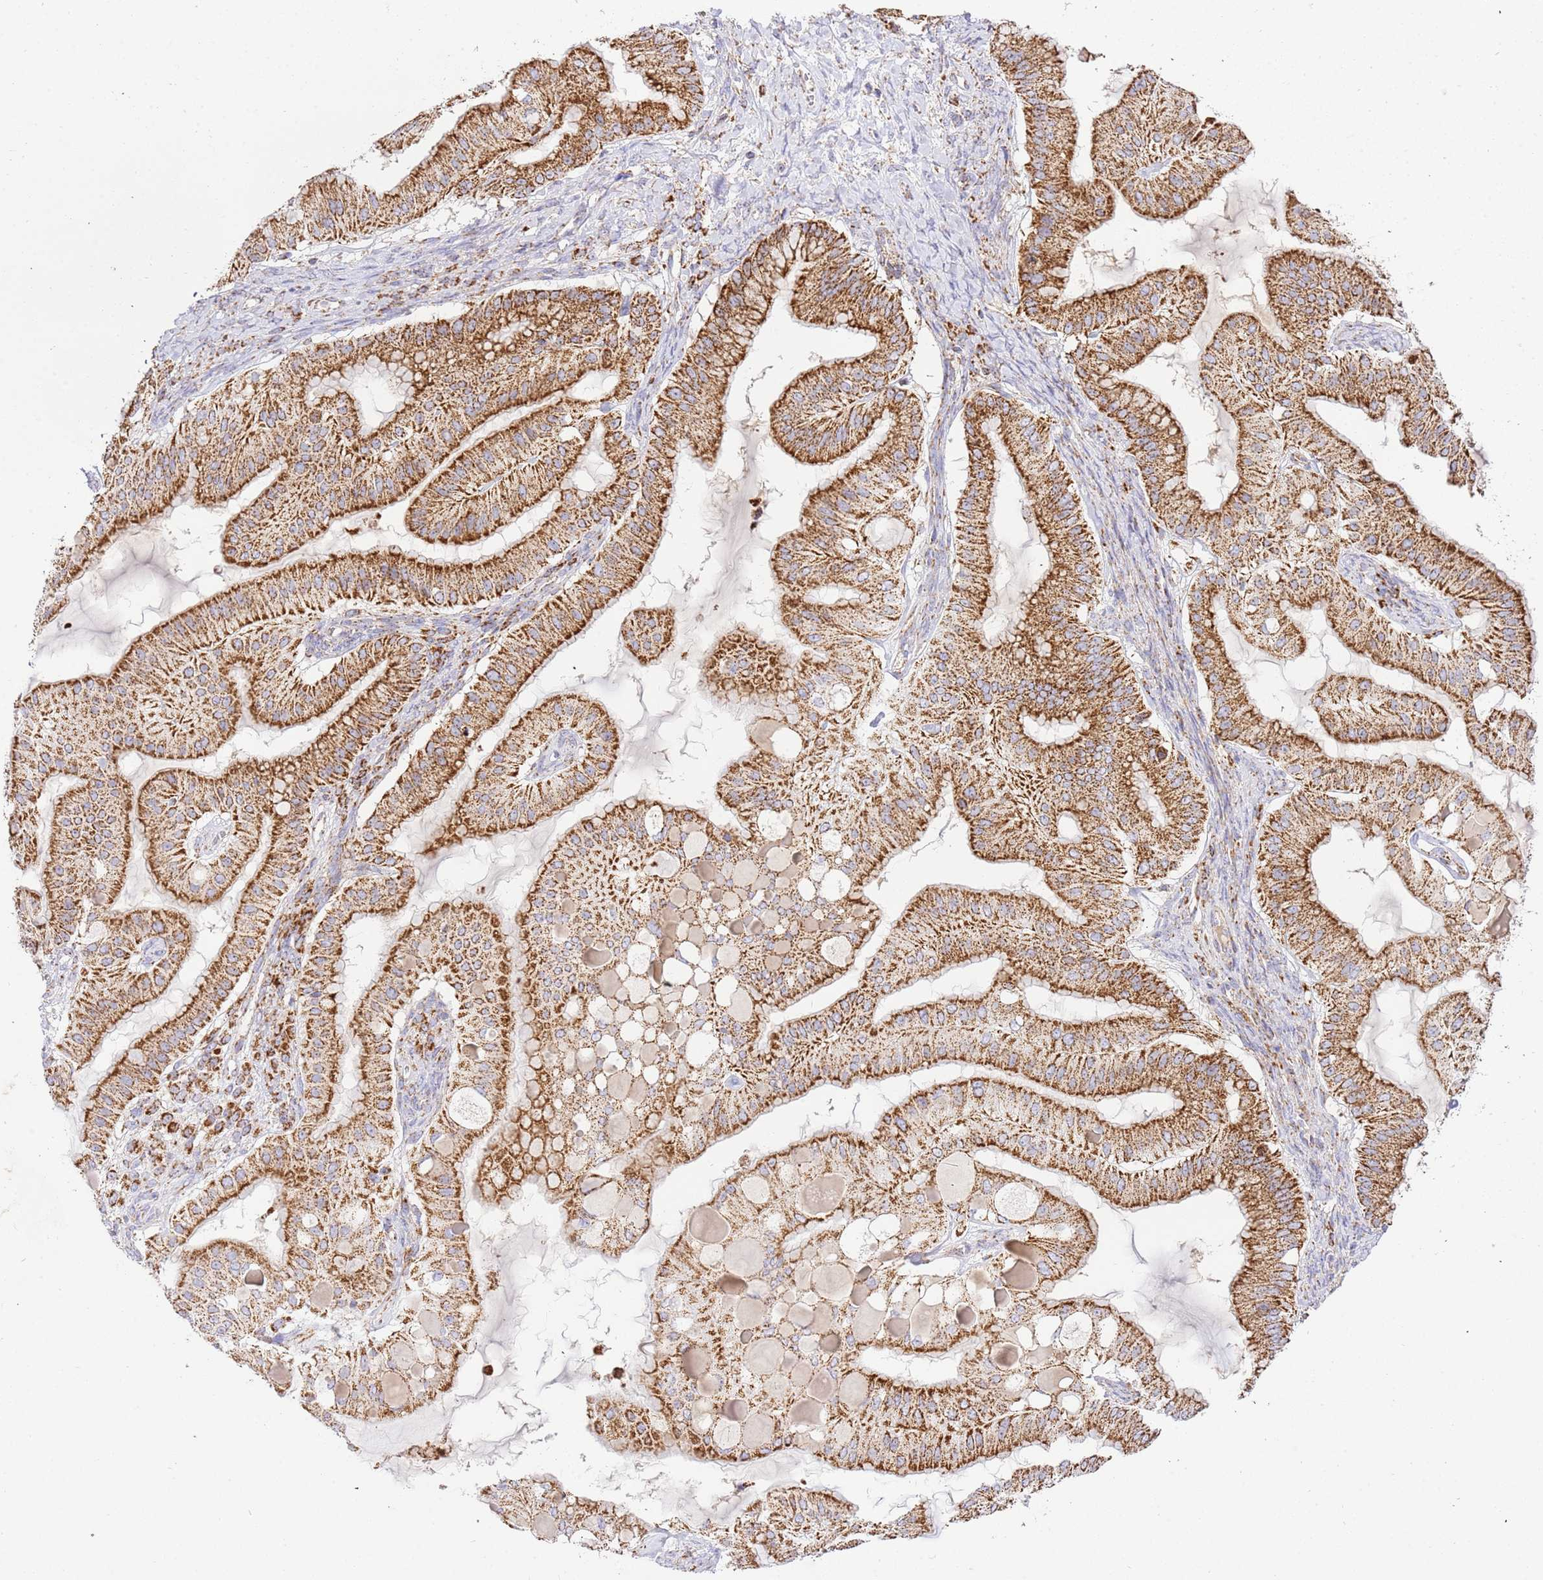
{"staining": {"intensity": "strong", "quantity": ">75%", "location": "cytoplasmic/membranous"}, "tissue": "ovarian cancer", "cell_type": "Tumor cells", "image_type": "cancer", "snomed": [{"axis": "morphology", "description": "Cystadenocarcinoma, mucinous, NOS"}, {"axis": "topography", "description": "Ovary"}], "caption": "Immunohistochemical staining of human mucinous cystadenocarcinoma (ovarian) exhibits high levels of strong cytoplasmic/membranous protein positivity in approximately >75% of tumor cells.", "gene": "ZBTB39", "patient": {"sex": "female", "age": 61}}